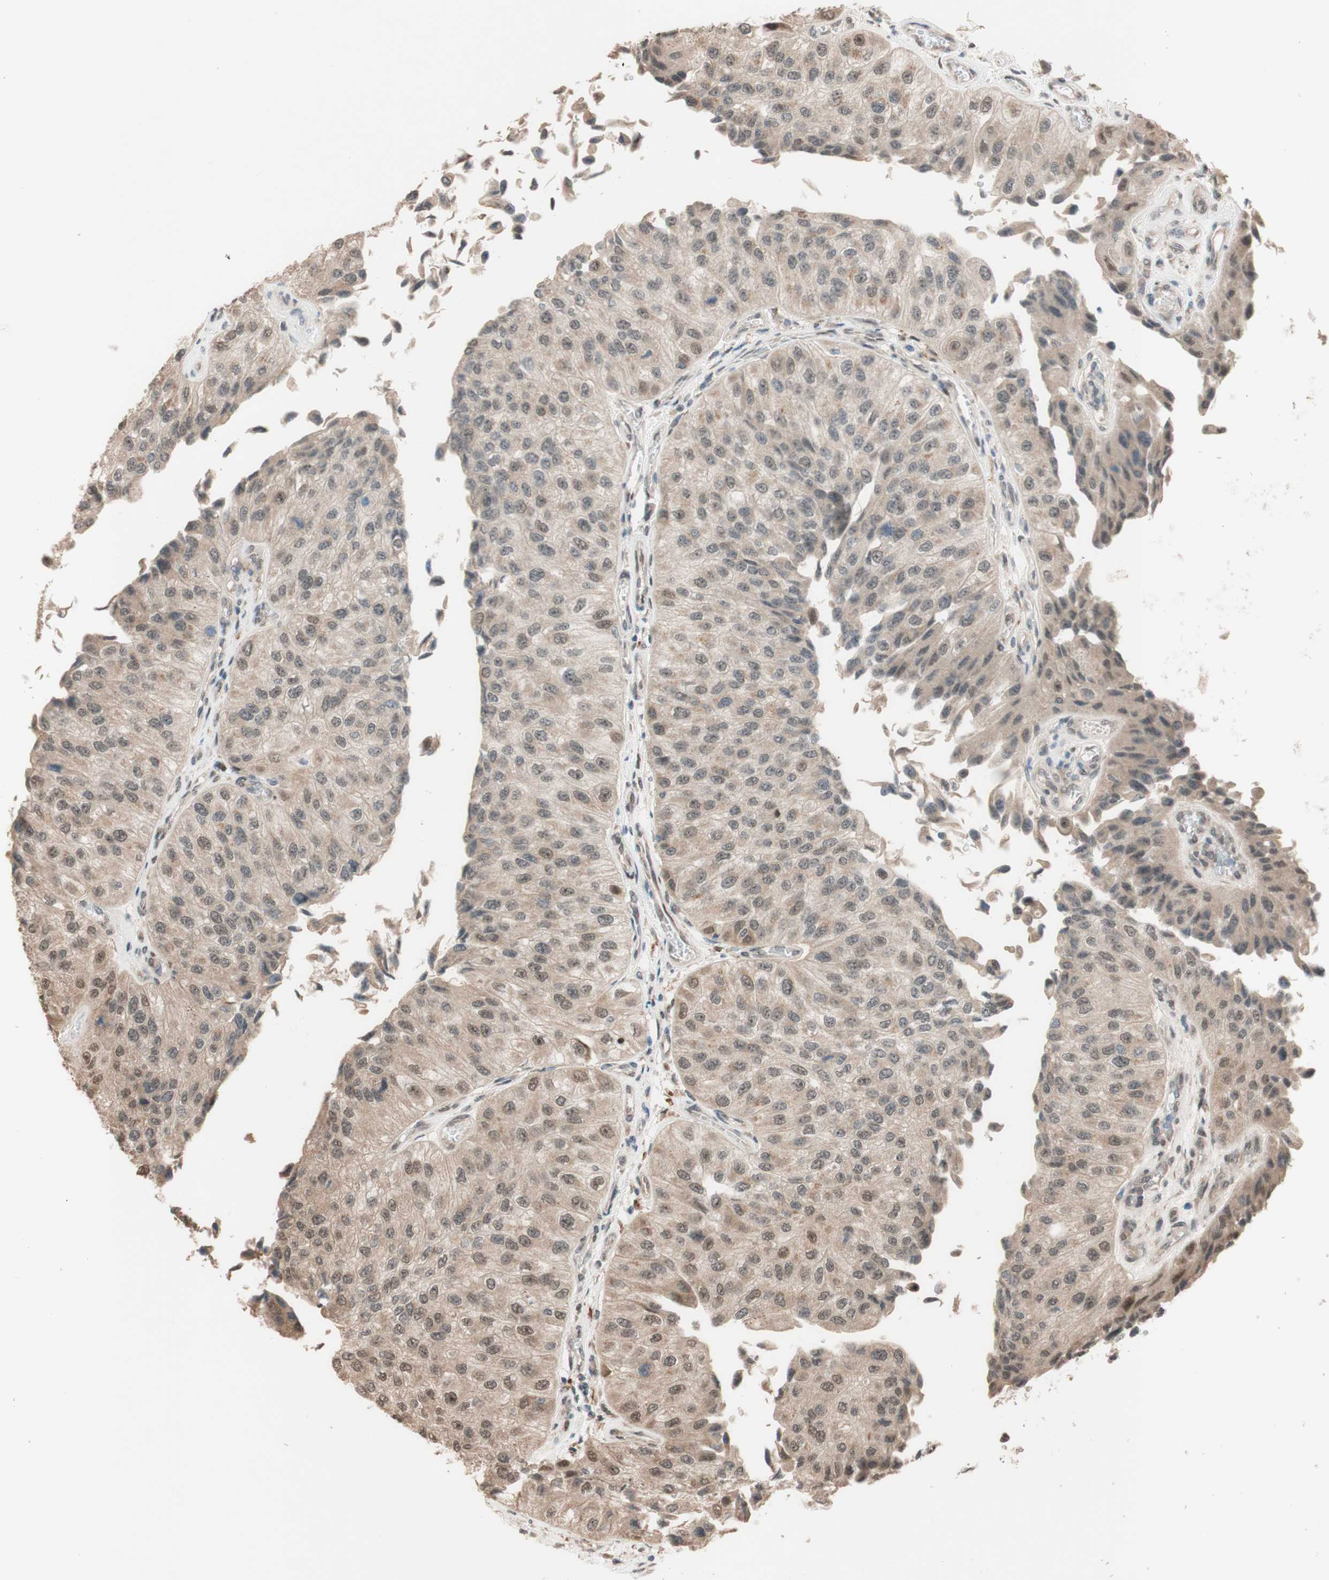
{"staining": {"intensity": "weak", "quantity": "<25%", "location": "cytoplasmic/membranous"}, "tissue": "urothelial cancer", "cell_type": "Tumor cells", "image_type": "cancer", "snomed": [{"axis": "morphology", "description": "Urothelial carcinoma, High grade"}, {"axis": "topography", "description": "Kidney"}, {"axis": "topography", "description": "Urinary bladder"}], "caption": "The immunohistochemistry (IHC) image has no significant positivity in tumor cells of urothelial carcinoma (high-grade) tissue.", "gene": "CCNC", "patient": {"sex": "male", "age": 77}}